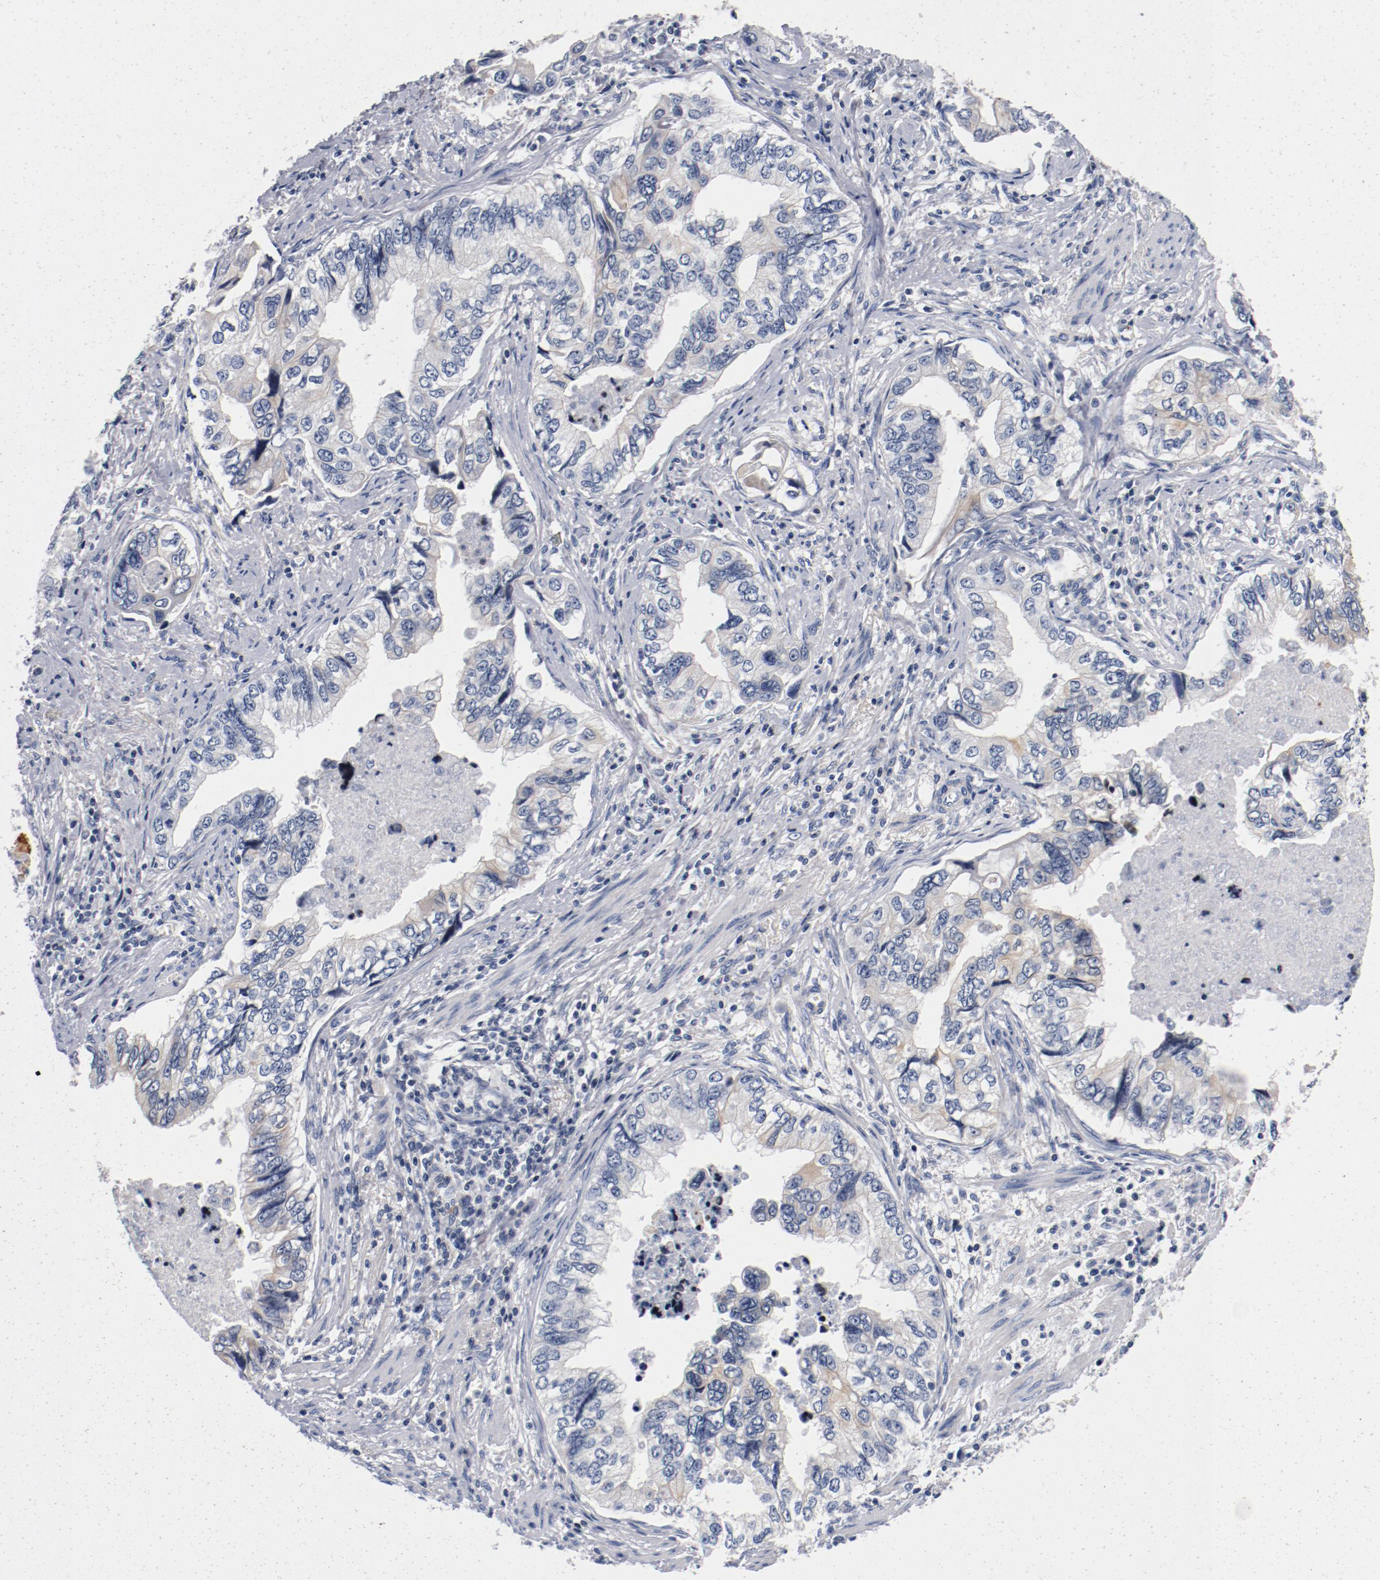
{"staining": {"intensity": "moderate", "quantity": "<25%", "location": "cytoplasmic/membranous"}, "tissue": "stomach cancer", "cell_type": "Tumor cells", "image_type": "cancer", "snomed": [{"axis": "morphology", "description": "Adenocarcinoma, NOS"}, {"axis": "topography", "description": "Pancreas"}, {"axis": "topography", "description": "Stomach, upper"}], "caption": "Tumor cells reveal low levels of moderate cytoplasmic/membranous expression in about <25% of cells in stomach cancer. (DAB IHC with brightfield microscopy, high magnification).", "gene": "PIM1", "patient": {"sex": "male", "age": 77}}